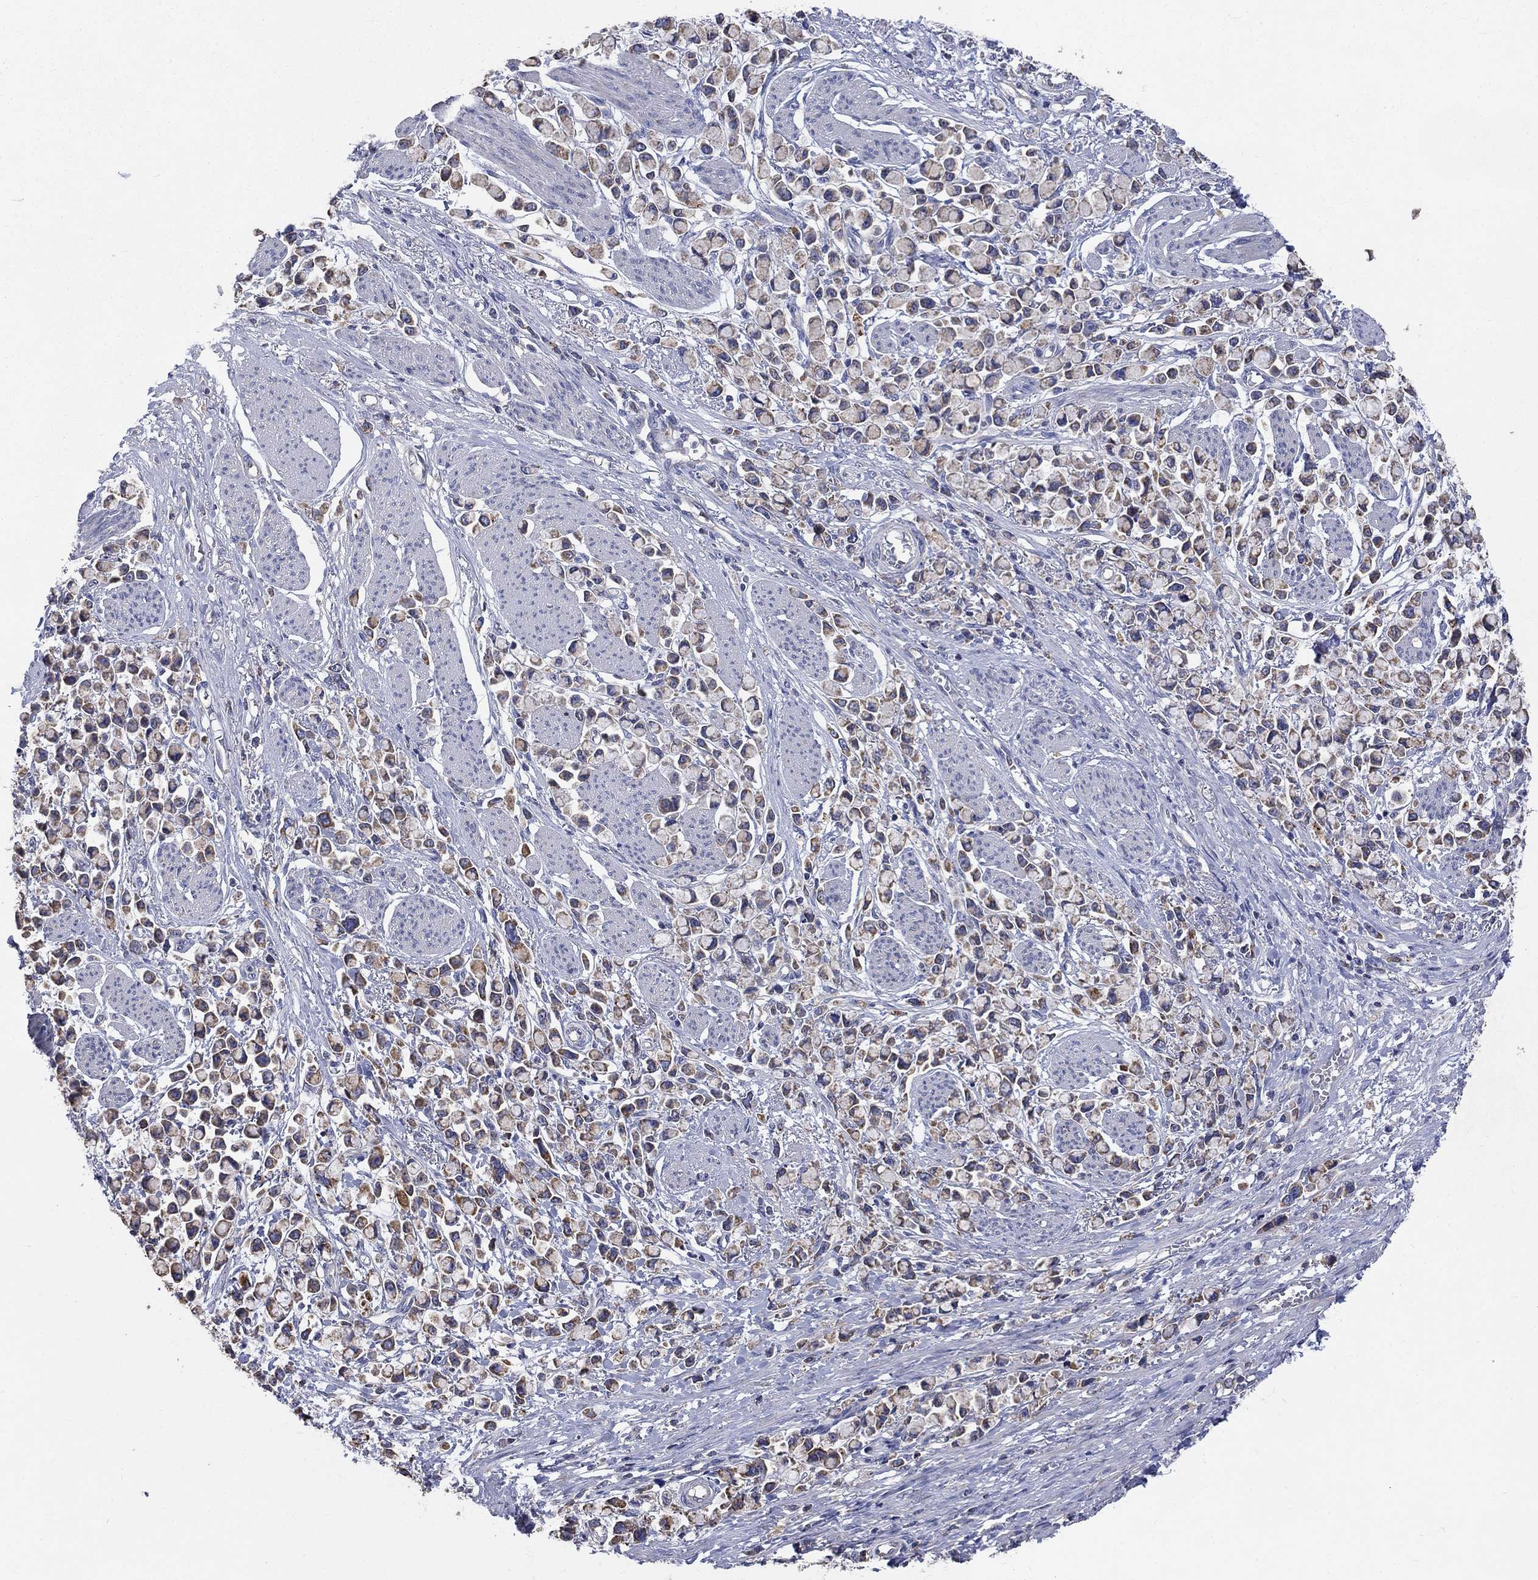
{"staining": {"intensity": "moderate", "quantity": ">75%", "location": "cytoplasmic/membranous"}, "tissue": "stomach cancer", "cell_type": "Tumor cells", "image_type": "cancer", "snomed": [{"axis": "morphology", "description": "Adenocarcinoma, NOS"}, {"axis": "topography", "description": "Stomach"}], "caption": "An image showing moderate cytoplasmic/membranous staining in approximately >75% of tumor cells in stomach adenocarcinoma, as visualized by brown immunohistochemical staining.", "gene": "UGT8", "patient": {"sex": "female", "age": 81}}